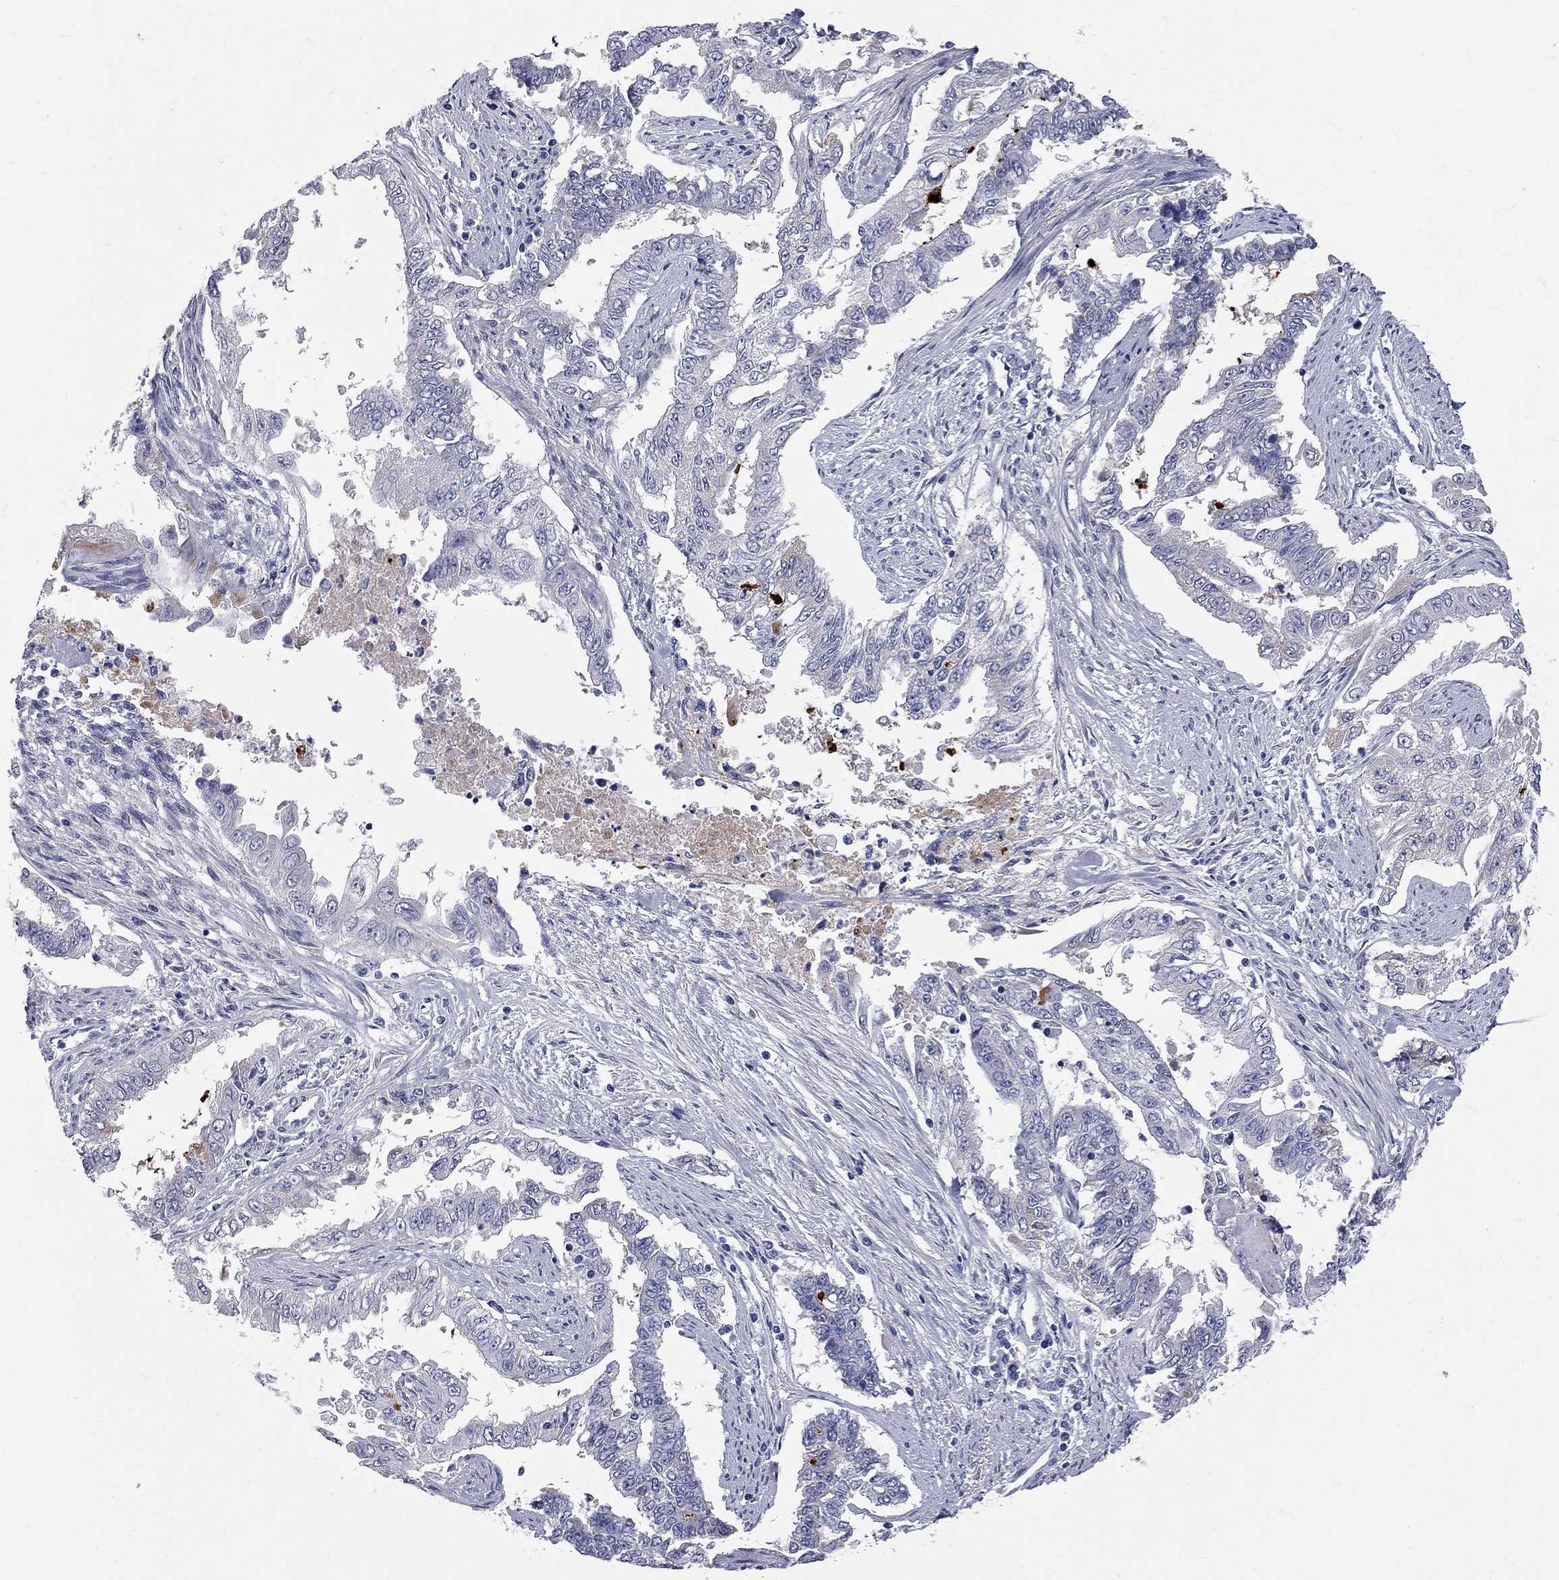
{"staining": {"intensity": "weak", "quantity": "<25%", "location": "cytoplasmic/membranous"}, "tissue": "endometrial cancer", "cell_type": "Tumor cells", "image_type": "cancer", "snomed": [{"axis": "morphology", "description": "Adenocarcinoma, NOS"}, {"axis": "topography", "description": "Uterus"}], "caption": "The immunohistochemistry image has no significant positivity in tumor cells of endometrial adenocarcinoma tissue.", "gene": "FAM221B", "patient": {"sex": "female", "age": 59}}